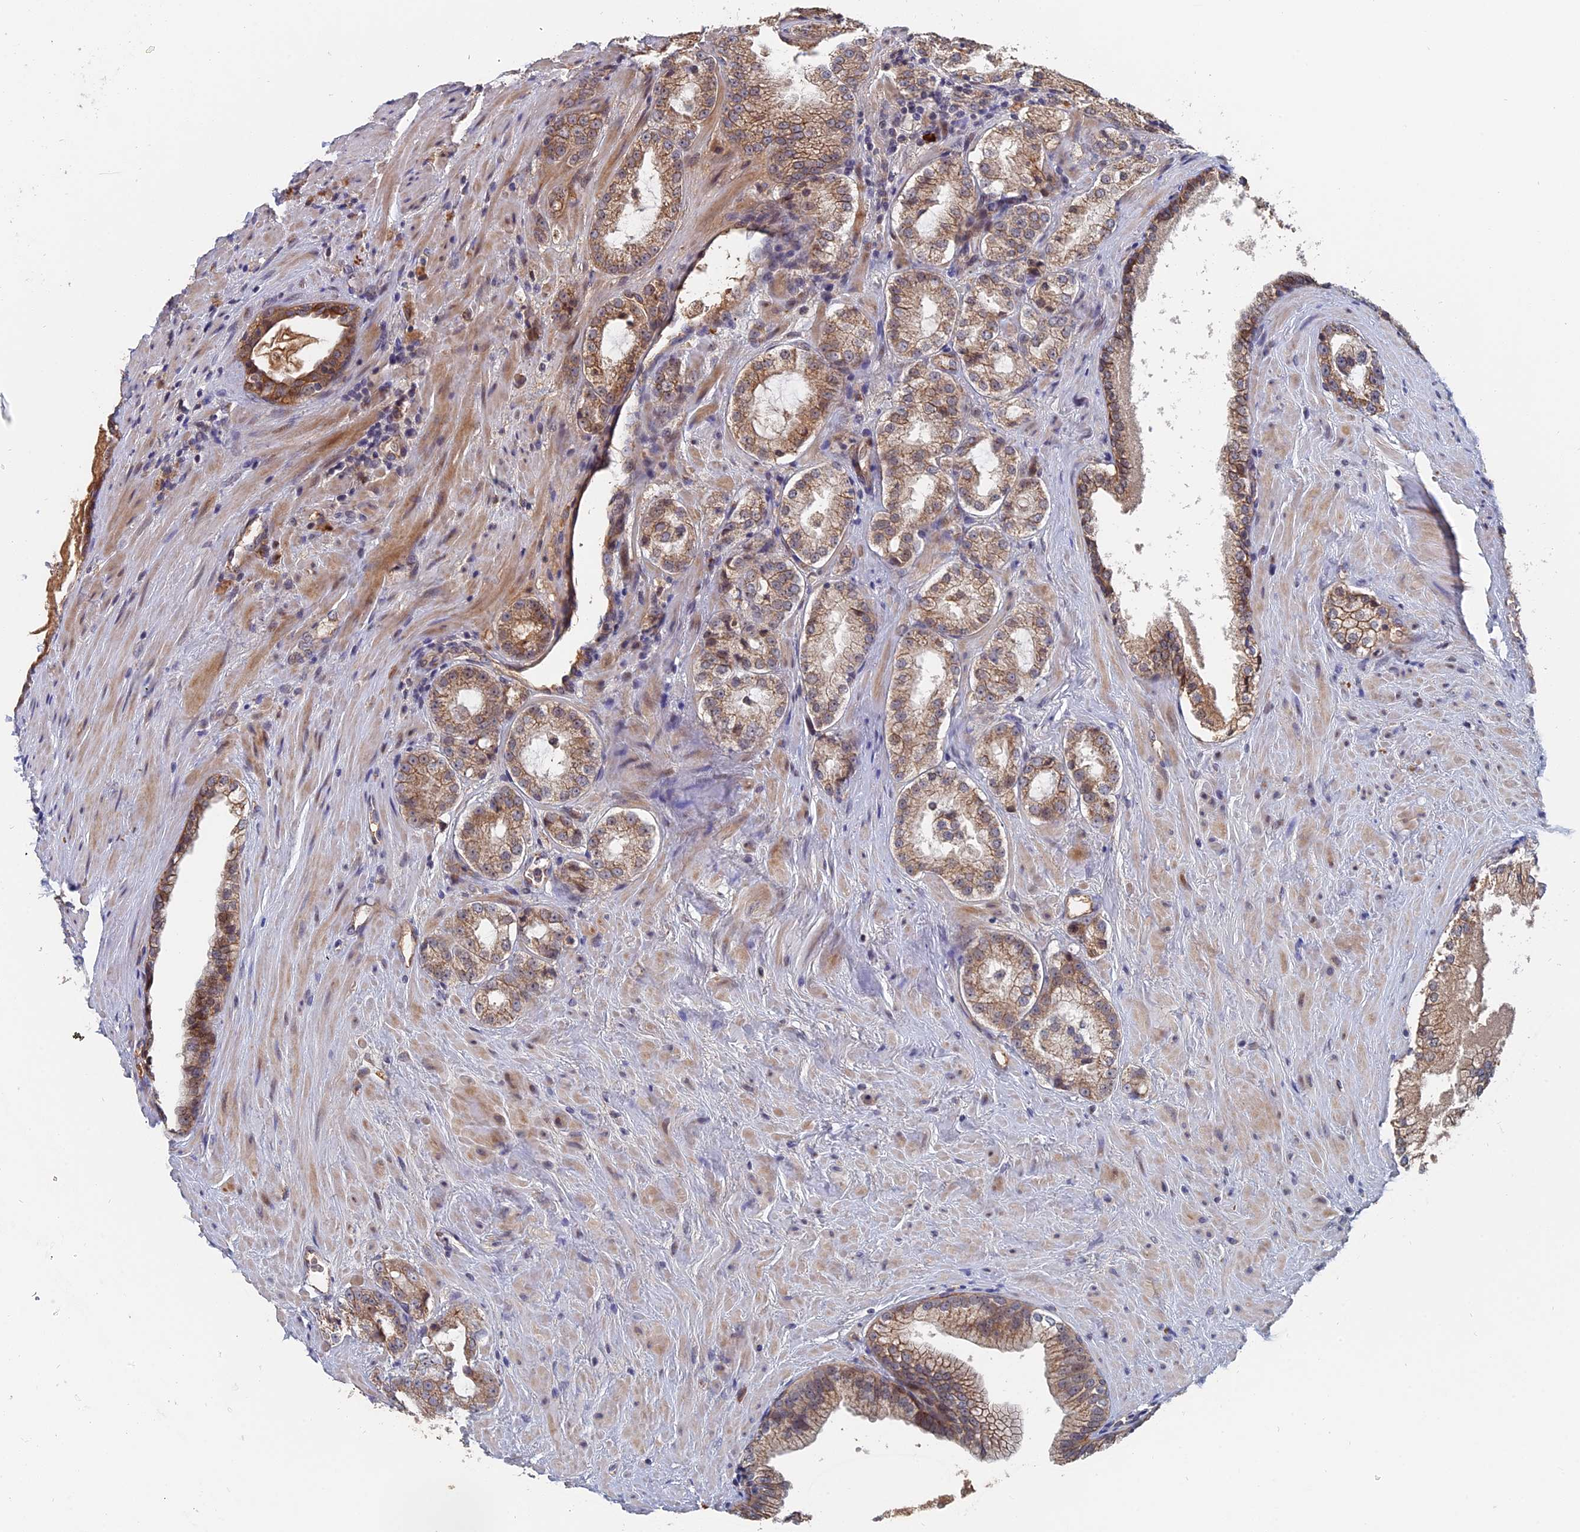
{"staining": {"intensity": "moderate", "quantity": ">75%", "location": "cytoplasmic/membranous"}, "tissue": "prostate cancer", "cell_type": "Tumor cells", "image_type": "cancer", "snomed": [{"axis": "morphology", "description": "Adenocarcinoma, High grade"}, {"axis": "topography", "description": "Prostate"}], "caption": "Immunohistochemistry (IHC) of human adenocarcinoma (high-grade) (prostate) exhibits medium levels of moderate cytoplasmic/membranous positivity in about >75% of tumor cells.", "gene": "SLC33A1", "patient": {"sex": "male", "age": 73}}